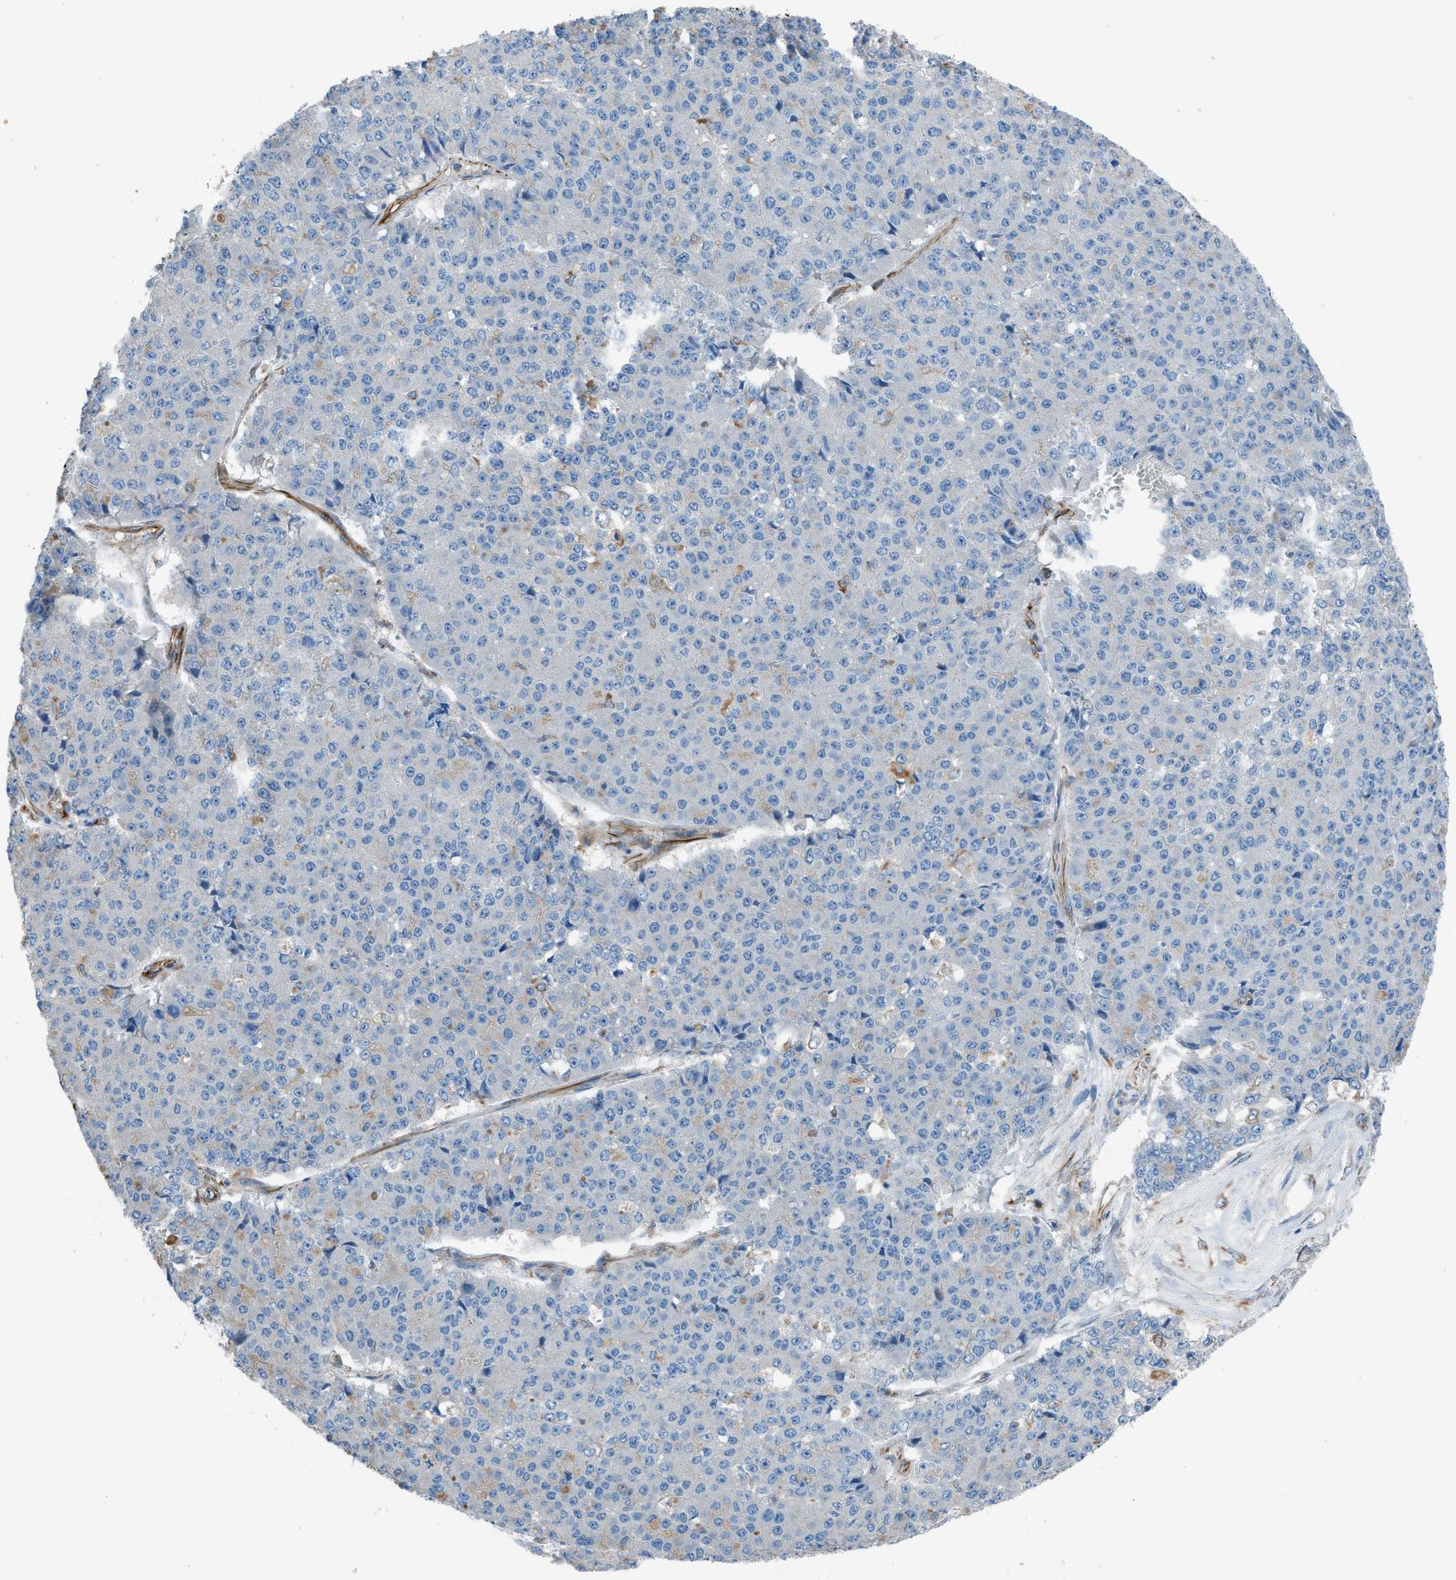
{"staining": {"intensity": "negative", "quantity": "none", "location": "none"}, "tissue": "pancreatic cancer", "cell_type": "Tumor cells", "image_type": "cancer", "snomed": [{"axis": "morphology", "description": "Adenocarcinoma, NOS"}, {"axis": "topography", "description": "Pancreas"}], "caption": "Immunohistochemical staining of human pancreatic cancer exhibits no significant positivity in tumor cells.", "gene": "CABP7", "patient": {"sex": "male", "age": 50}}